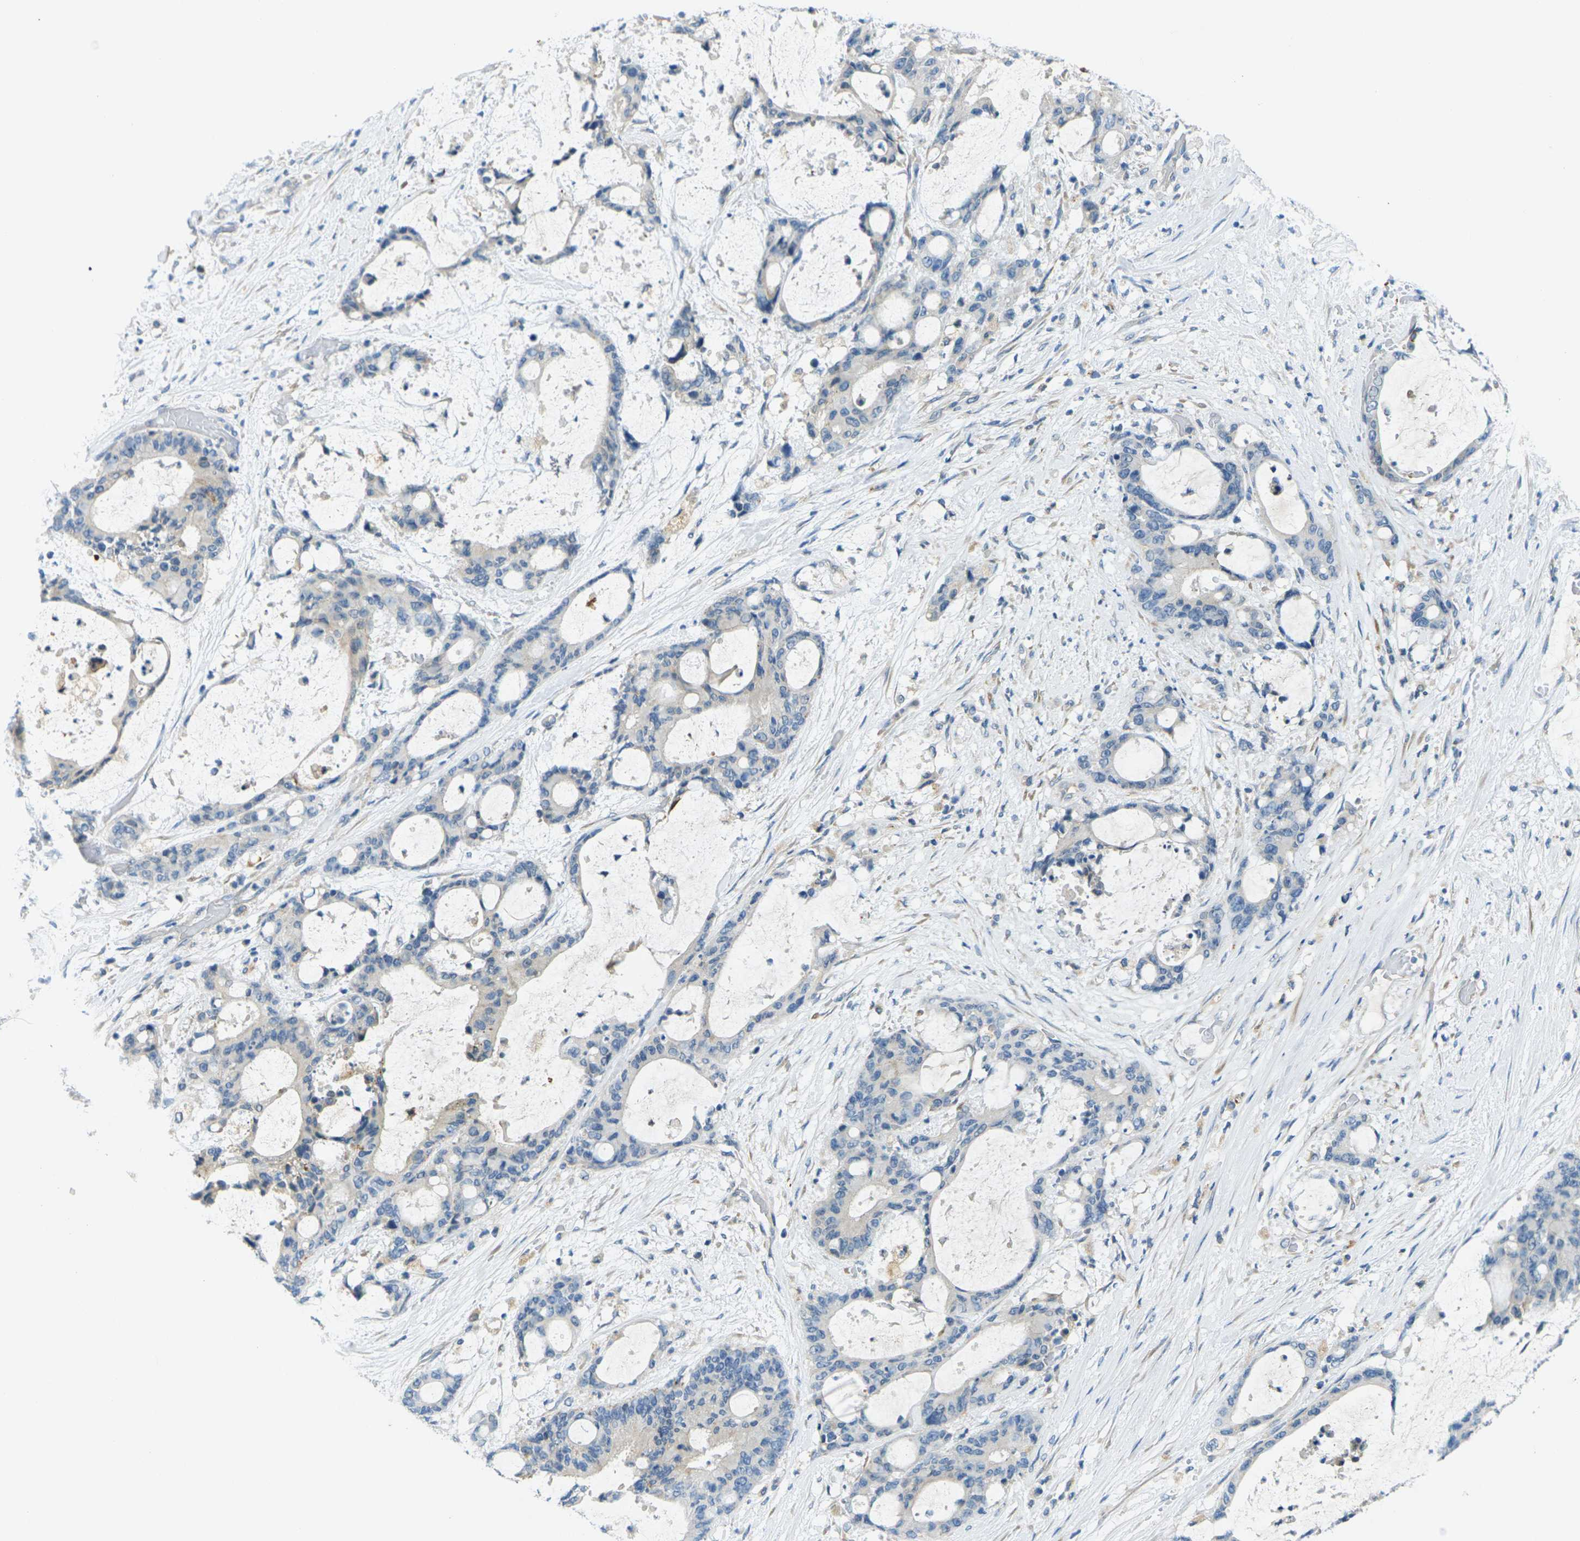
{"staining": {"intensity": "moderate", "quantity": "<25%", "location": "cytoplasmic/membranous"}, "tissue": "liver cancer", "cell_type": "Tumor cells", "image_type": "cancer", "snomed": [{"axis": "morphology", "description": "Cholangiocarcinoma"}, {"axis": "topography", "description": "Liver"}], "caption": "Liver cancer stained for a protein demonstrates moderate cytoplasmic/membranous positivity in tumor cells. The staining was performed using DAB (3,3'-diaminobenzidine) to visualize the protein expression in brown, while the nuclei were stained in blue with hematoxylin (Magnification: 20x).", "gene": "CYP2C8", "patient": {"sex": "female", "age": 73}}